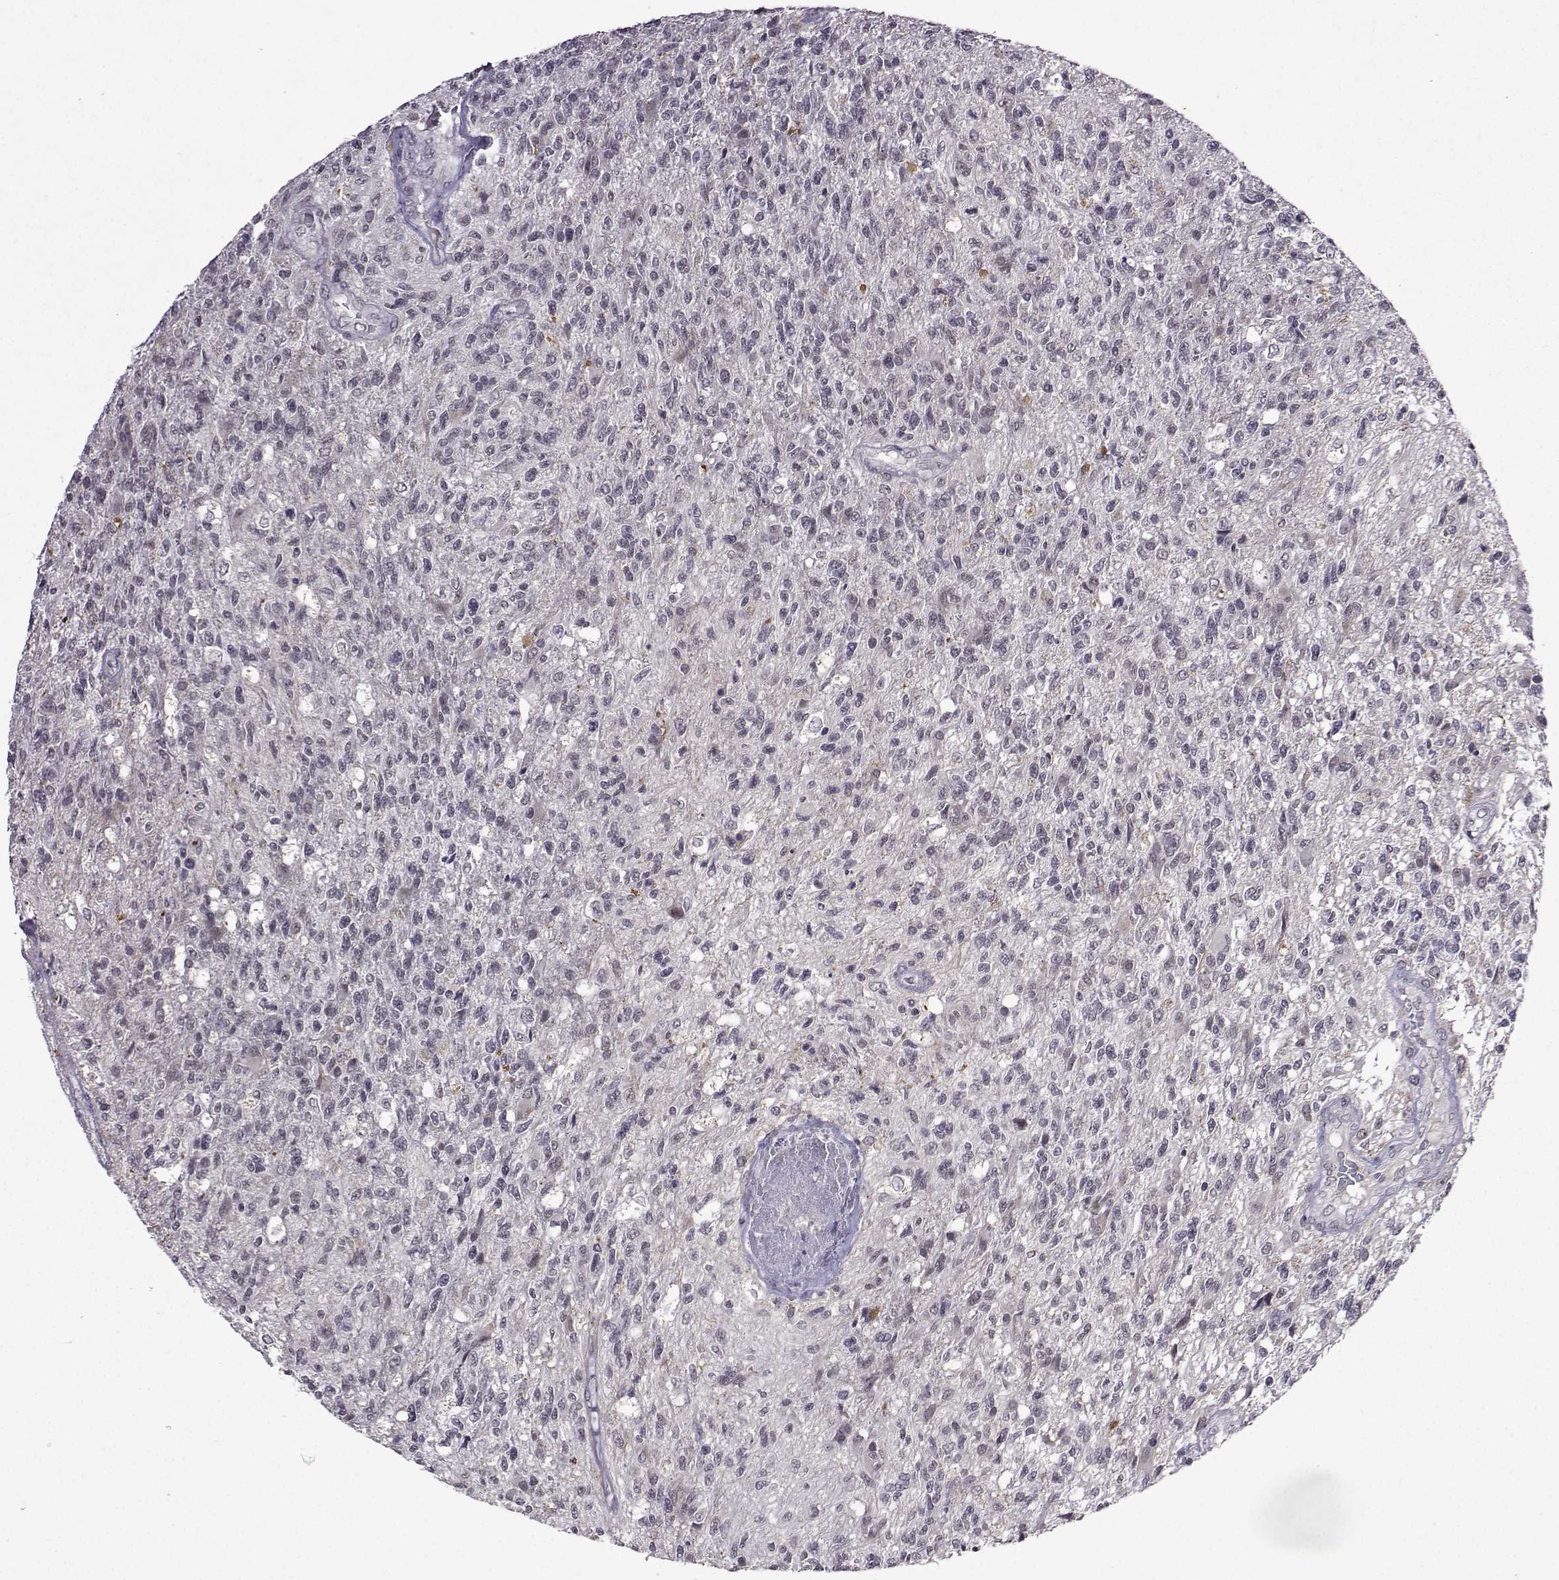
{"staining": {"intensity": "negative", "quantity": "none", "location": "none"}, "tissue": "glioma", "cell_type": "Tumor cells", "image_type": "cancer", "snomed": [{"axis": "morphology", "description": "Glioma, malignant, High grade"}, {"axis": "topography", "description": "Brain"}], "caption": "Immunohistochemistry (IHC) histopathology image of neoplastic tissue: malignant high-grade glioma stained with DAB (3,3'-diaminobenzidine) displays no significant protein positivity in tumor cells.", "gene": "CCL28", "patient": {"sex": "male", "age": 56}}